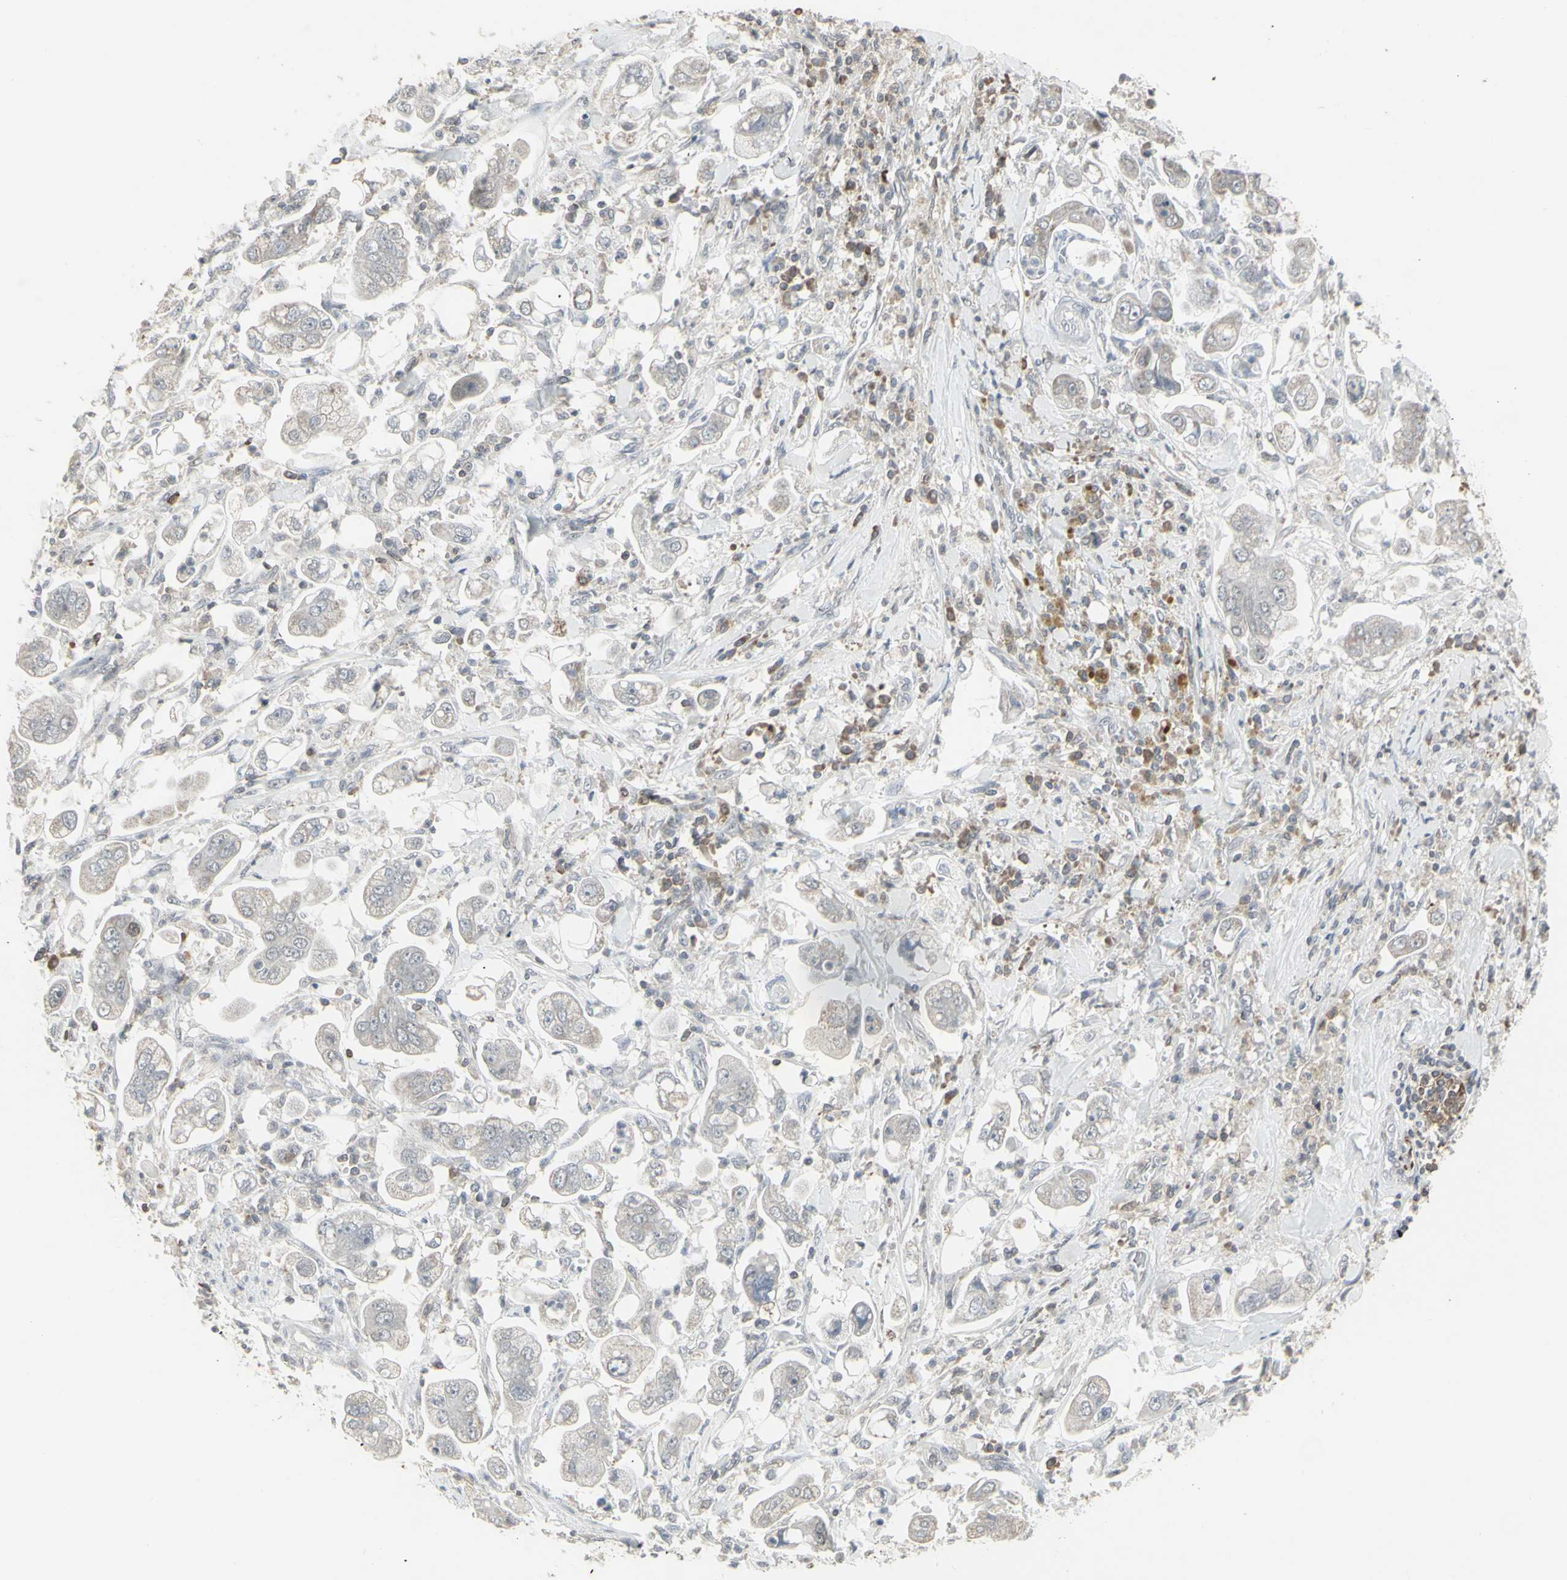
{"staining": {"intensity": "negative", "quantity": "none", "location": "none"}, "tissue": "stomach cancer", "cell_type": "Tumor cells", "image_type": "cancer", "snomed": [{"axis": "morphology", "description": "Adenocarcinoma, NOS"}, {"axis": "topography", "description": "Stomach"}], "caption": "High magnification brightfield microscopy of stomach cancer (adenocarcinoma) stained with DAB (3,3'-diaminobenzidine) (brown) and counterstained with hematoxylin (blue): tumor cells show no significant positivity.", "gene": "SAMSN1", "patient": {"sex": "male", "age": 62}}